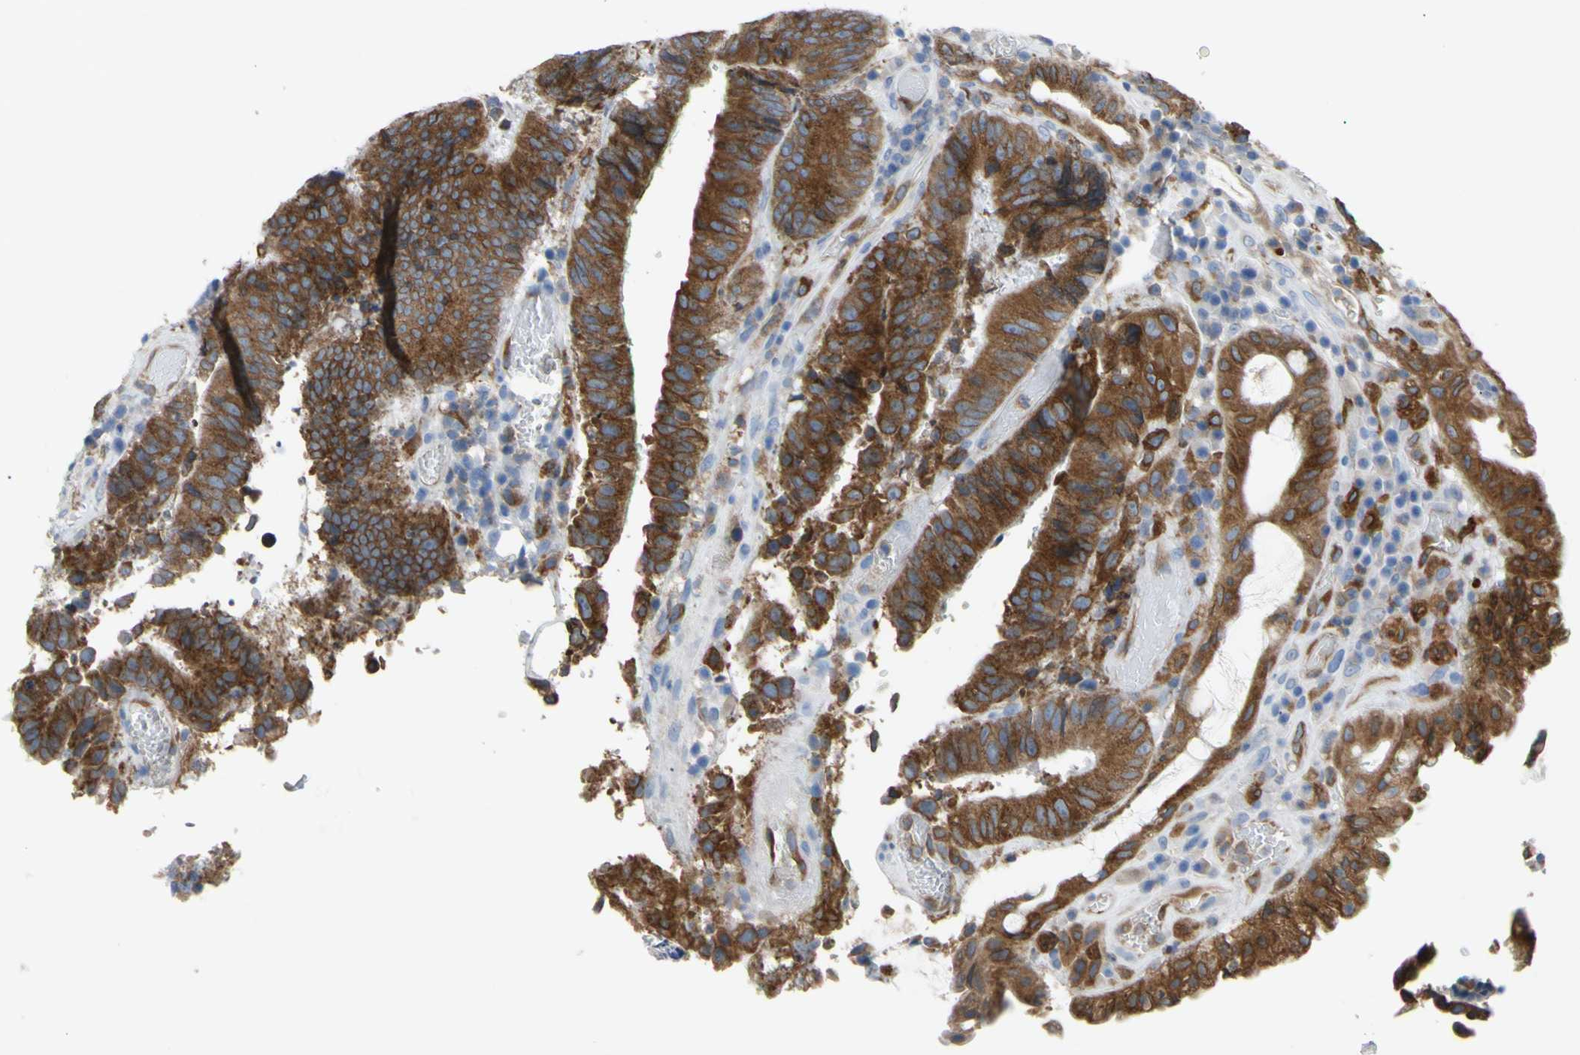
{"staining": {"intensity": "strong", "quantity": ">75%", "location": "cytoplasmic/membranous"}, "tissue": "colorectal cancer", "cell_type": "Tumor cells", "image_type": "cancer", "snomed": [{"axis": "morphology", "description": "Adenocarcinoma, NOS"}, {"axis": "topography", "description": "Rectum"}], "caption": "High-magnification brightfield microscopy of colorectal cancer stained with DAB (brown) and counterstained with hematoxylin (blue). tumor cells exhibit strong cytoplasmic/membranous positivity is seen in approximately>75% of cells.", "gene": "MGST2", "patient": {"sex": "male", "age": 72}}